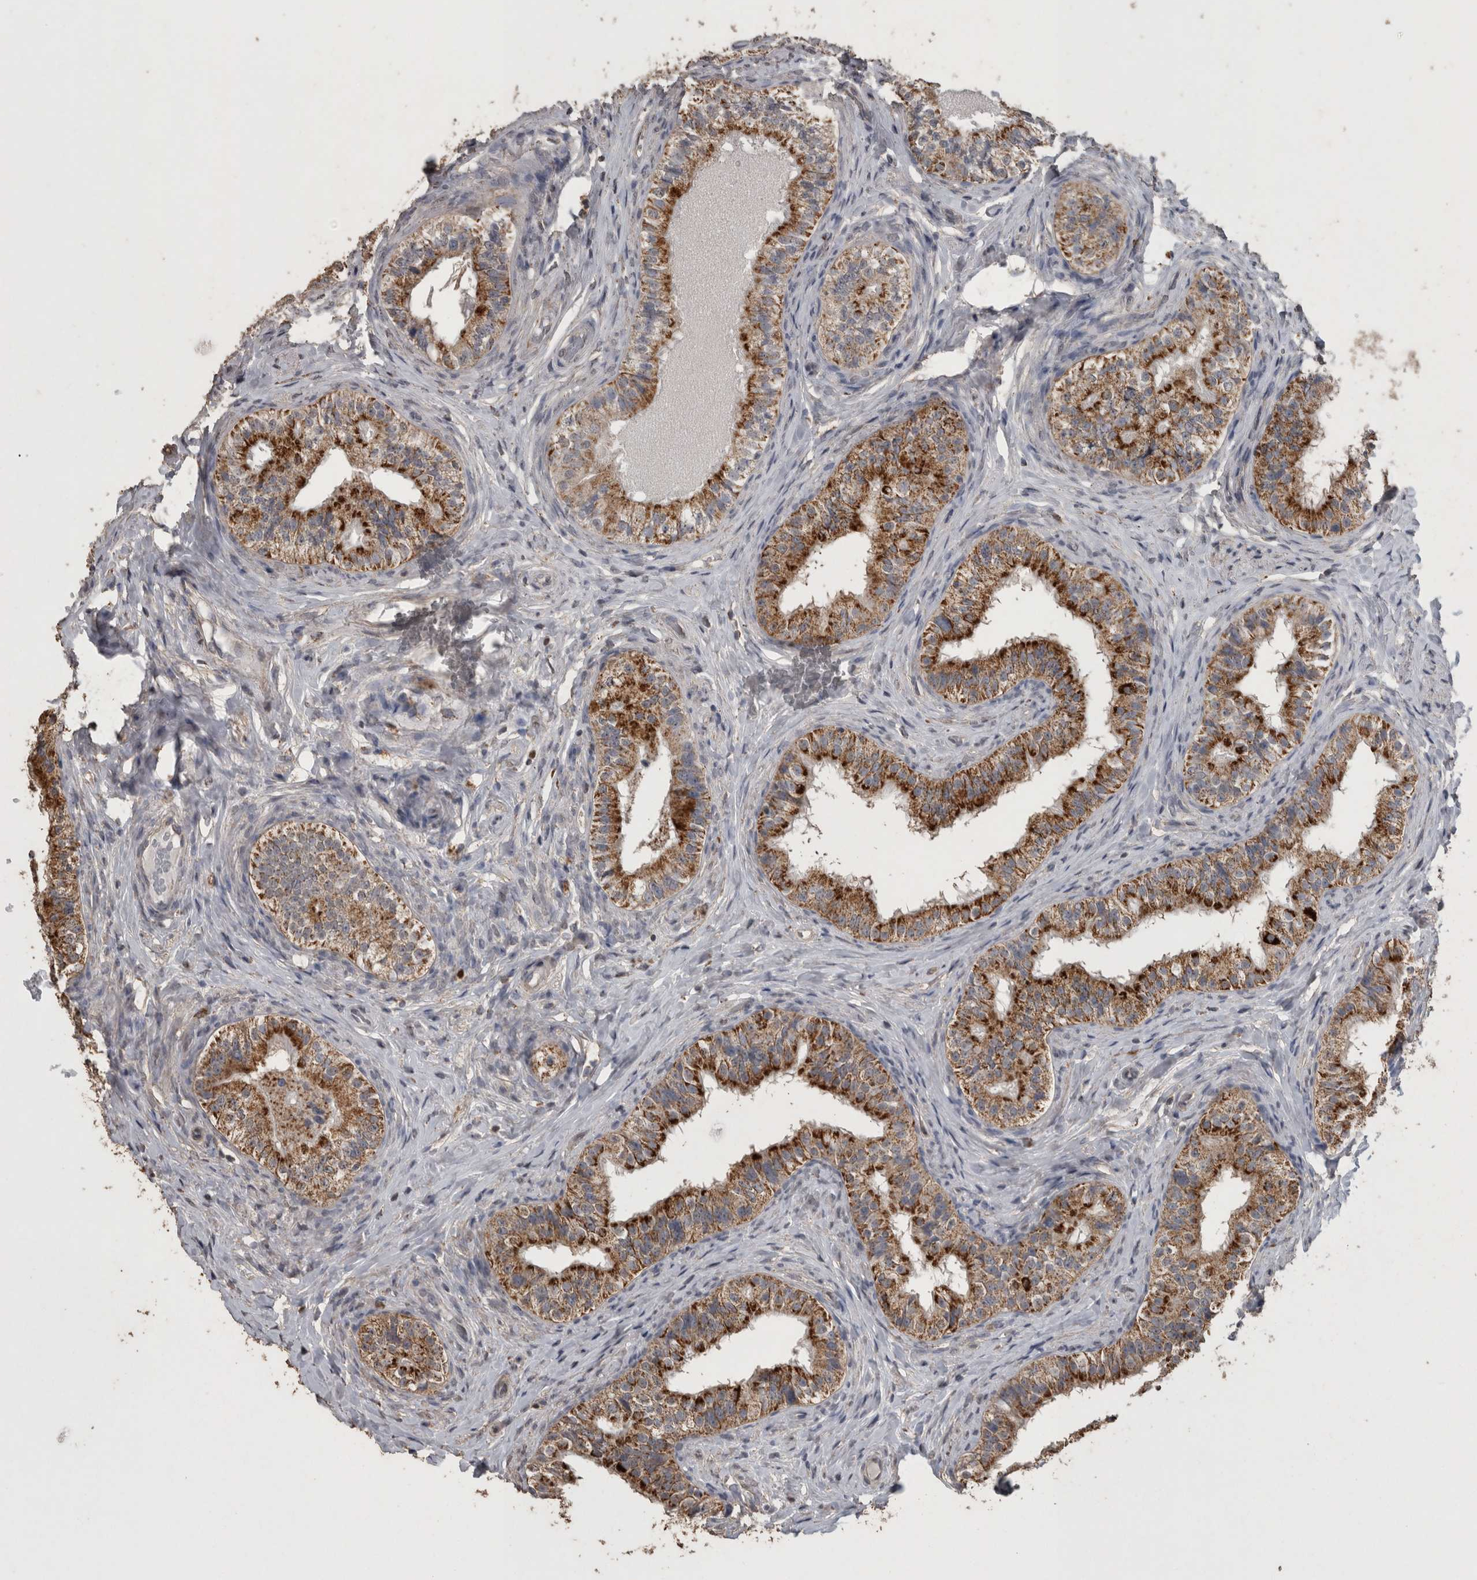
{"staining": {"intensity": "strong", "quantity": "25%-75%", "location": "cytoplasmic/membranous"}, "tissue": "epididymis", "cell_type": "Glandular cells", "image_type": "normal", "snomed": [{"axis": "morphology", "description": "Normal tissue, NOS"}, {"axis": "topography", "description": "Epididymis"}], "caption": "Protein expression by immunohistochemistry exhibits strong cytoplasmic/membranous staining in approximately 25%-75% of glandular cells in unremarkable epididymis. Nuclei are stained in blue.", "gene": "ACADM", "patient": {"sex": "male", "age": 49}}